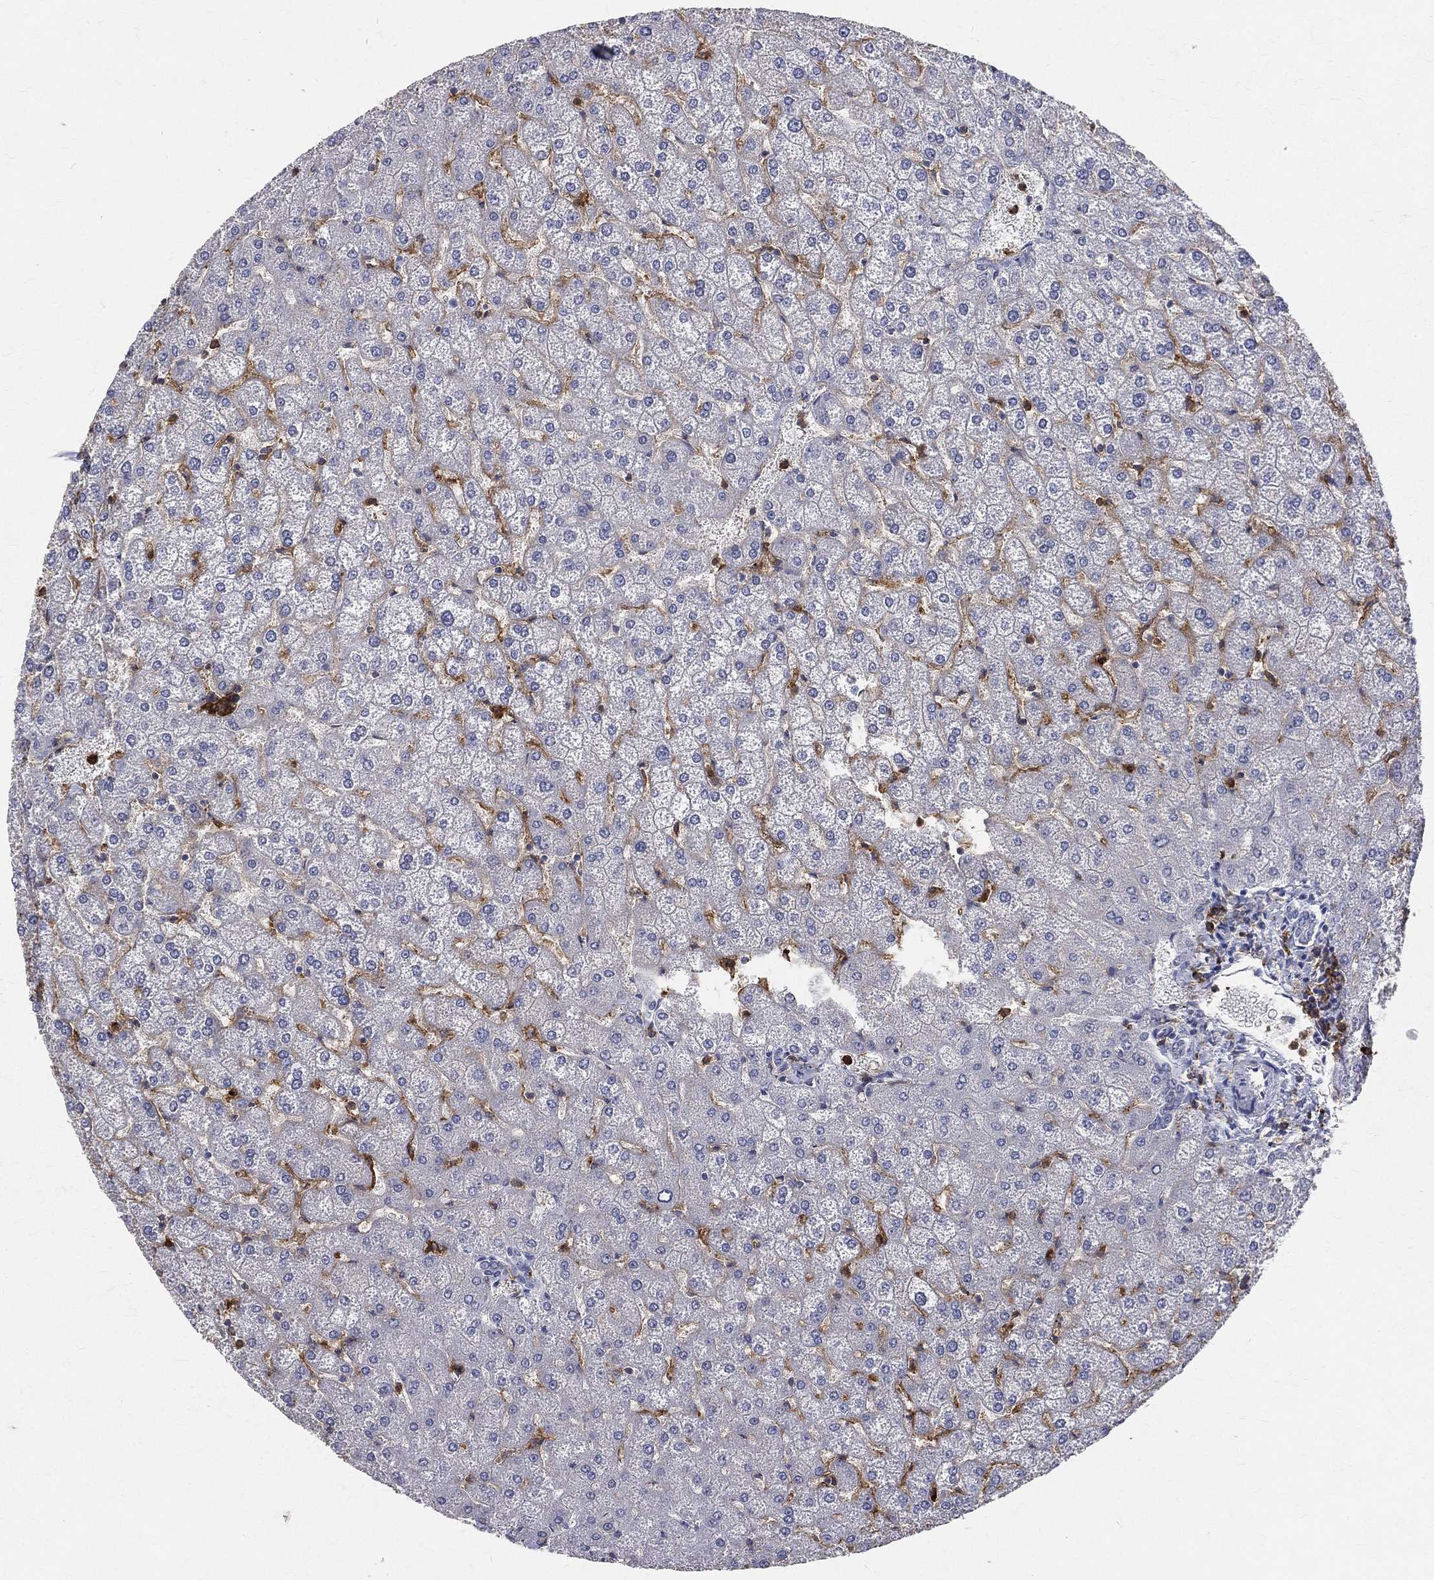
{"staining": {"intensity": "negative", "quantity": "none", "location": "none"}, "tissue": "liver", "cell_type": "Cholangiocytes", "image_type": "normal", "snomed": [{"axis": "morphology", "description": "Normal tissue, NOS"}, {"axis": "topography", "description": "Liver"}], "caption": "Cholangiocytes show no significant protein staining in unremarkable liver. The staining is performed using DAB (3,3'-diaminobenzidine) brown chromogen with nuclei counter-stained in using hematoxylin.", "gene": "CD33", "patient": {"sex": "female", "age": 32}}